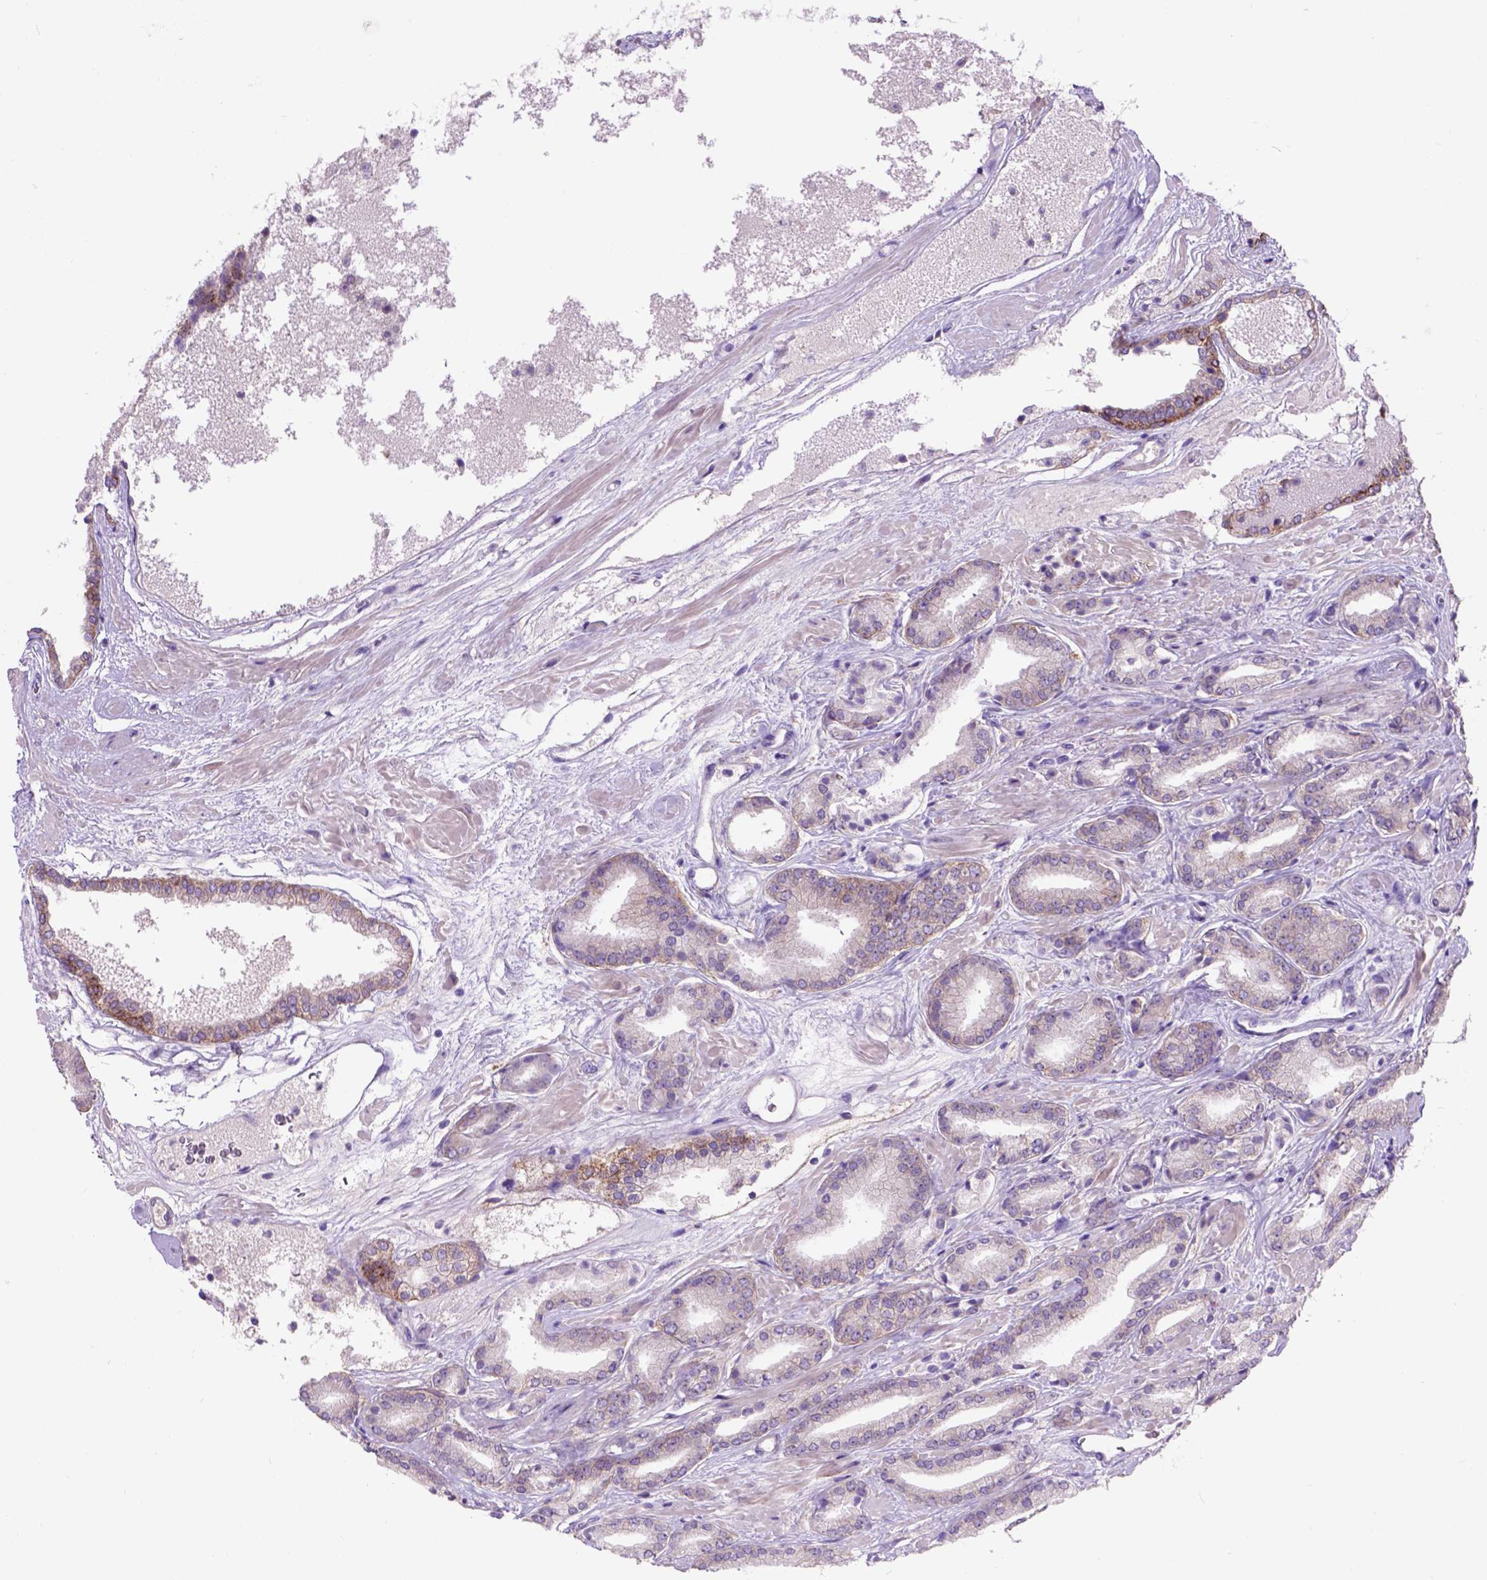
{"staining": {"intensity": "negative", "quantity": "none", "location": "none"}, "tissue": "prostate cancer", "cell_type": "Tumor cells", "image_type": "cancer", "snomed": [{"axis": "morphology", "description": "Adenocarcinoma, High grade"}, {"axis": "topography", "description": "Prostate"}], "caption": "High-grade adenocarcinoma (prostate) was stained to show a protein in brown. There is no significant positivity in tumor cells.", "gene": "EGFR", "patient": {"sex": "male", "age": 56}}